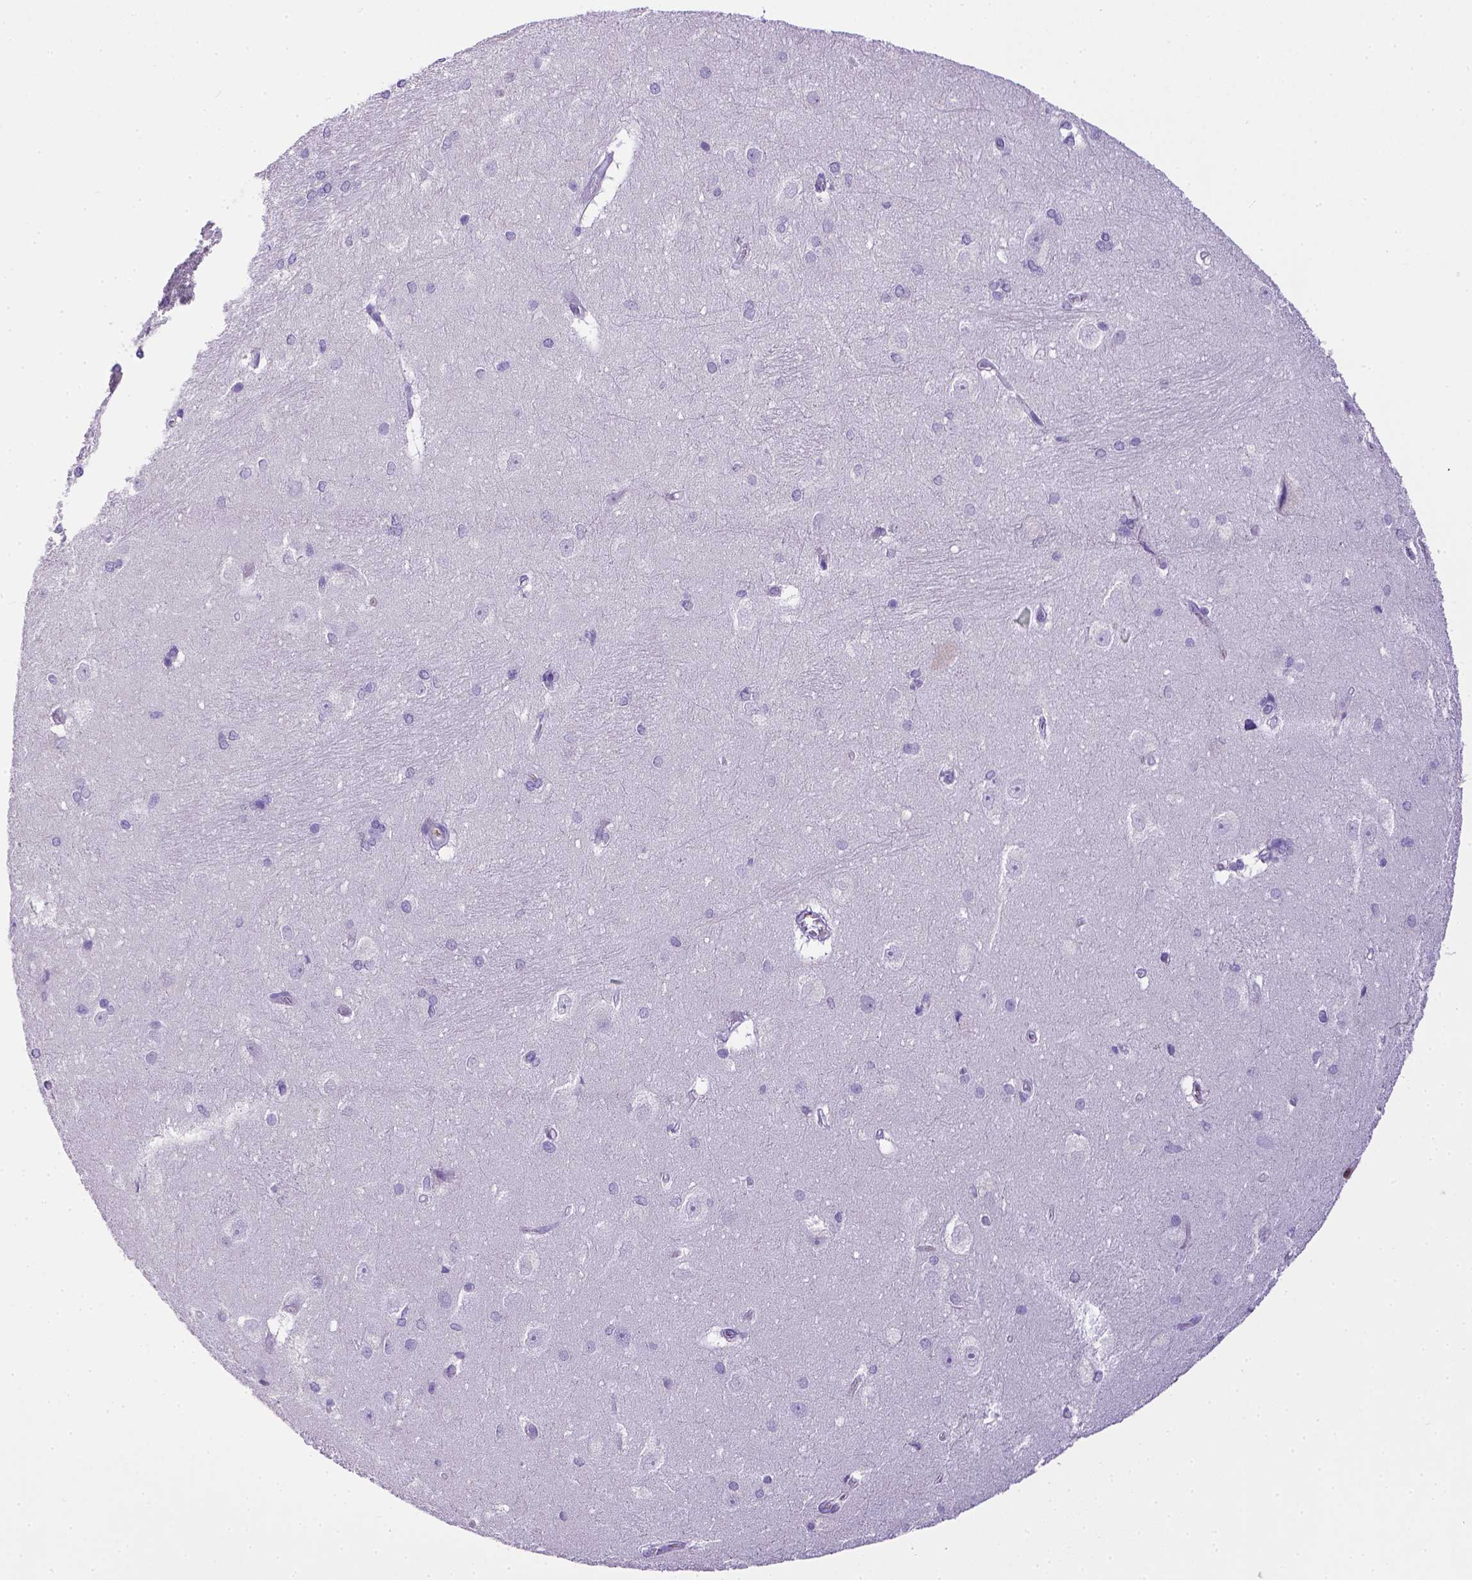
{"staining": {"intensity": "negative", "quantity": "none", "location": "none"}, "tissue": "hippocampus", "cell_type": "Glial cells", "image_type": "normal", "snomed": [{"axis": "morphology", "description": "Normal tissue, NOS"}, {"axis": "topography", "description": "Cerebral cortex"}, {"axis": "topography", "description": "Hippocampus"}], "caption": "Normal hippocampus was stained to show a protein in brown. There is no significant expression in glial cells.", "gene": "CD3E", "patient": {"sex": "female", "age": 19}}